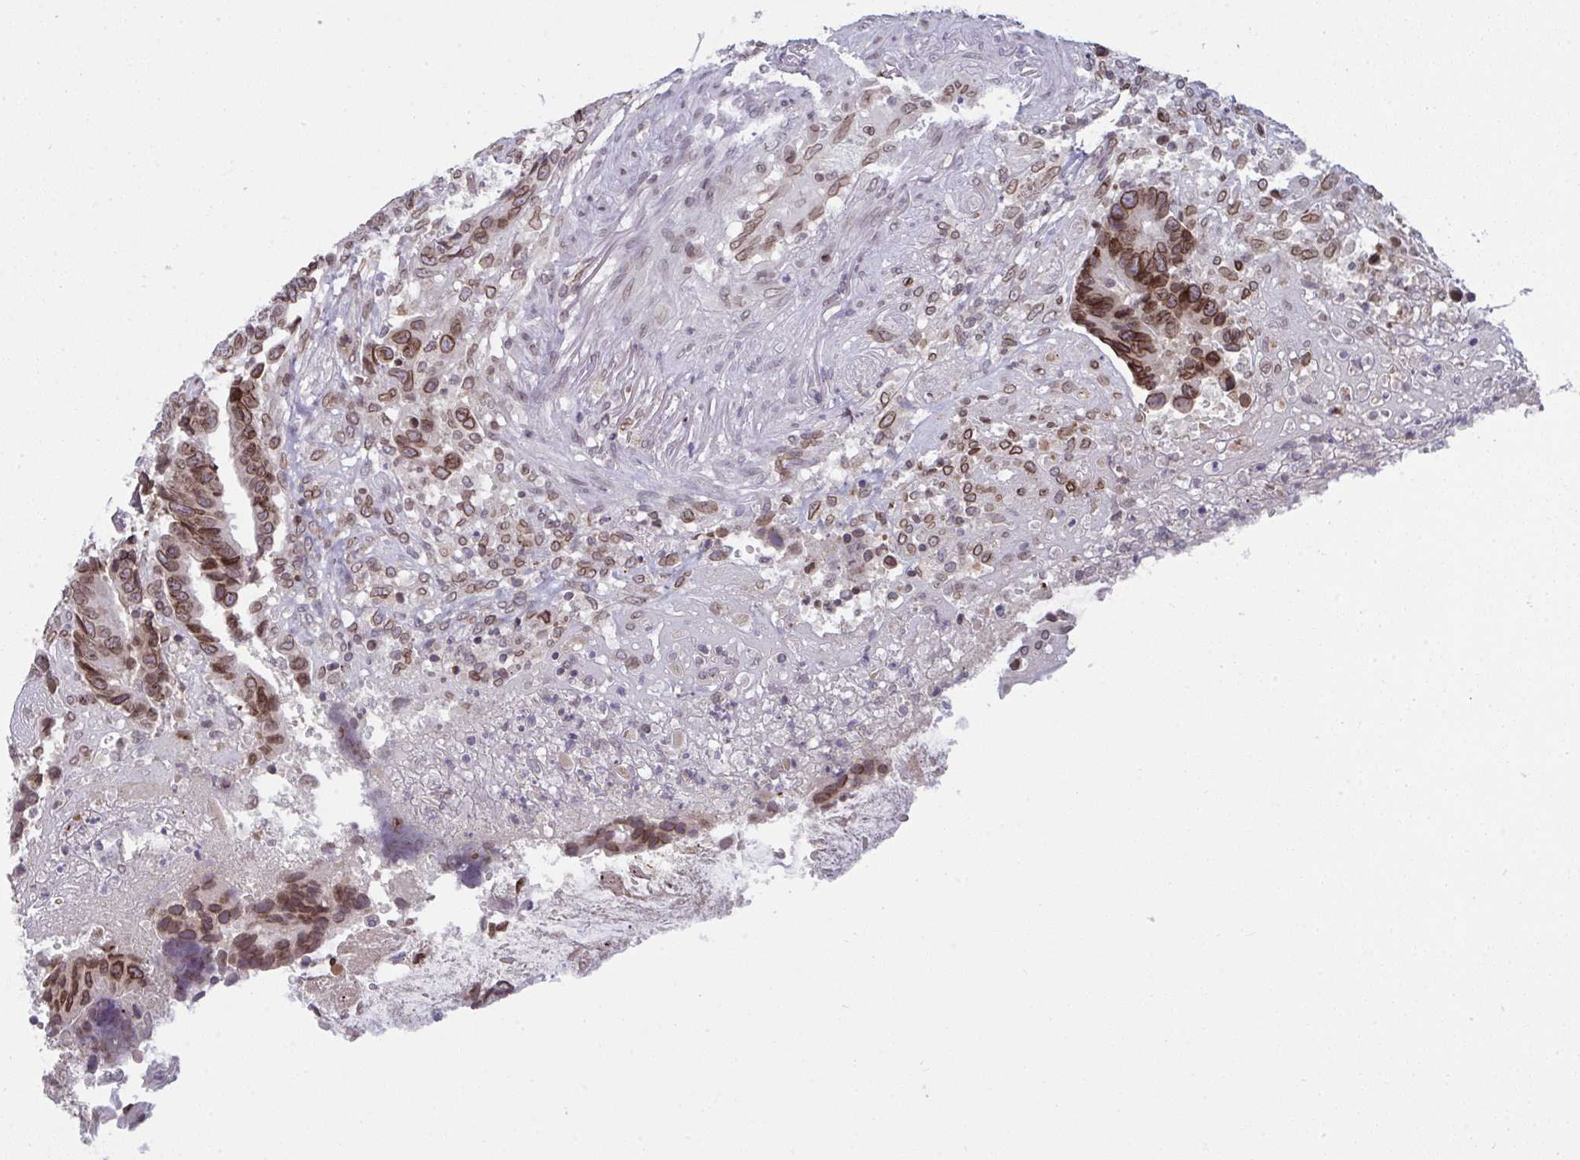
{"staining": {"intensity": "moderate", "quantity": ">75%", "location": "cytoplasmic/membranous,nuclear"}, "tissue": "colorectal cancer", "cell_type": "Tumor cells", "image_type": "cancer", "snomed": [{"axis": "morphology", "description": "Adenocarcinoma, NOS"}, {"axis": "topography", "description": "Colon"}], "caption": "Protein positivity by IHC shows moderate cytoplasmic/membranous and nuclear expression in approximately >75% of tumor cells in colorectal adenocarcinoma. Nuclei are stained in blue.", "gene": "RANBP2", "patient": {"sex": "male", "age": 87}}